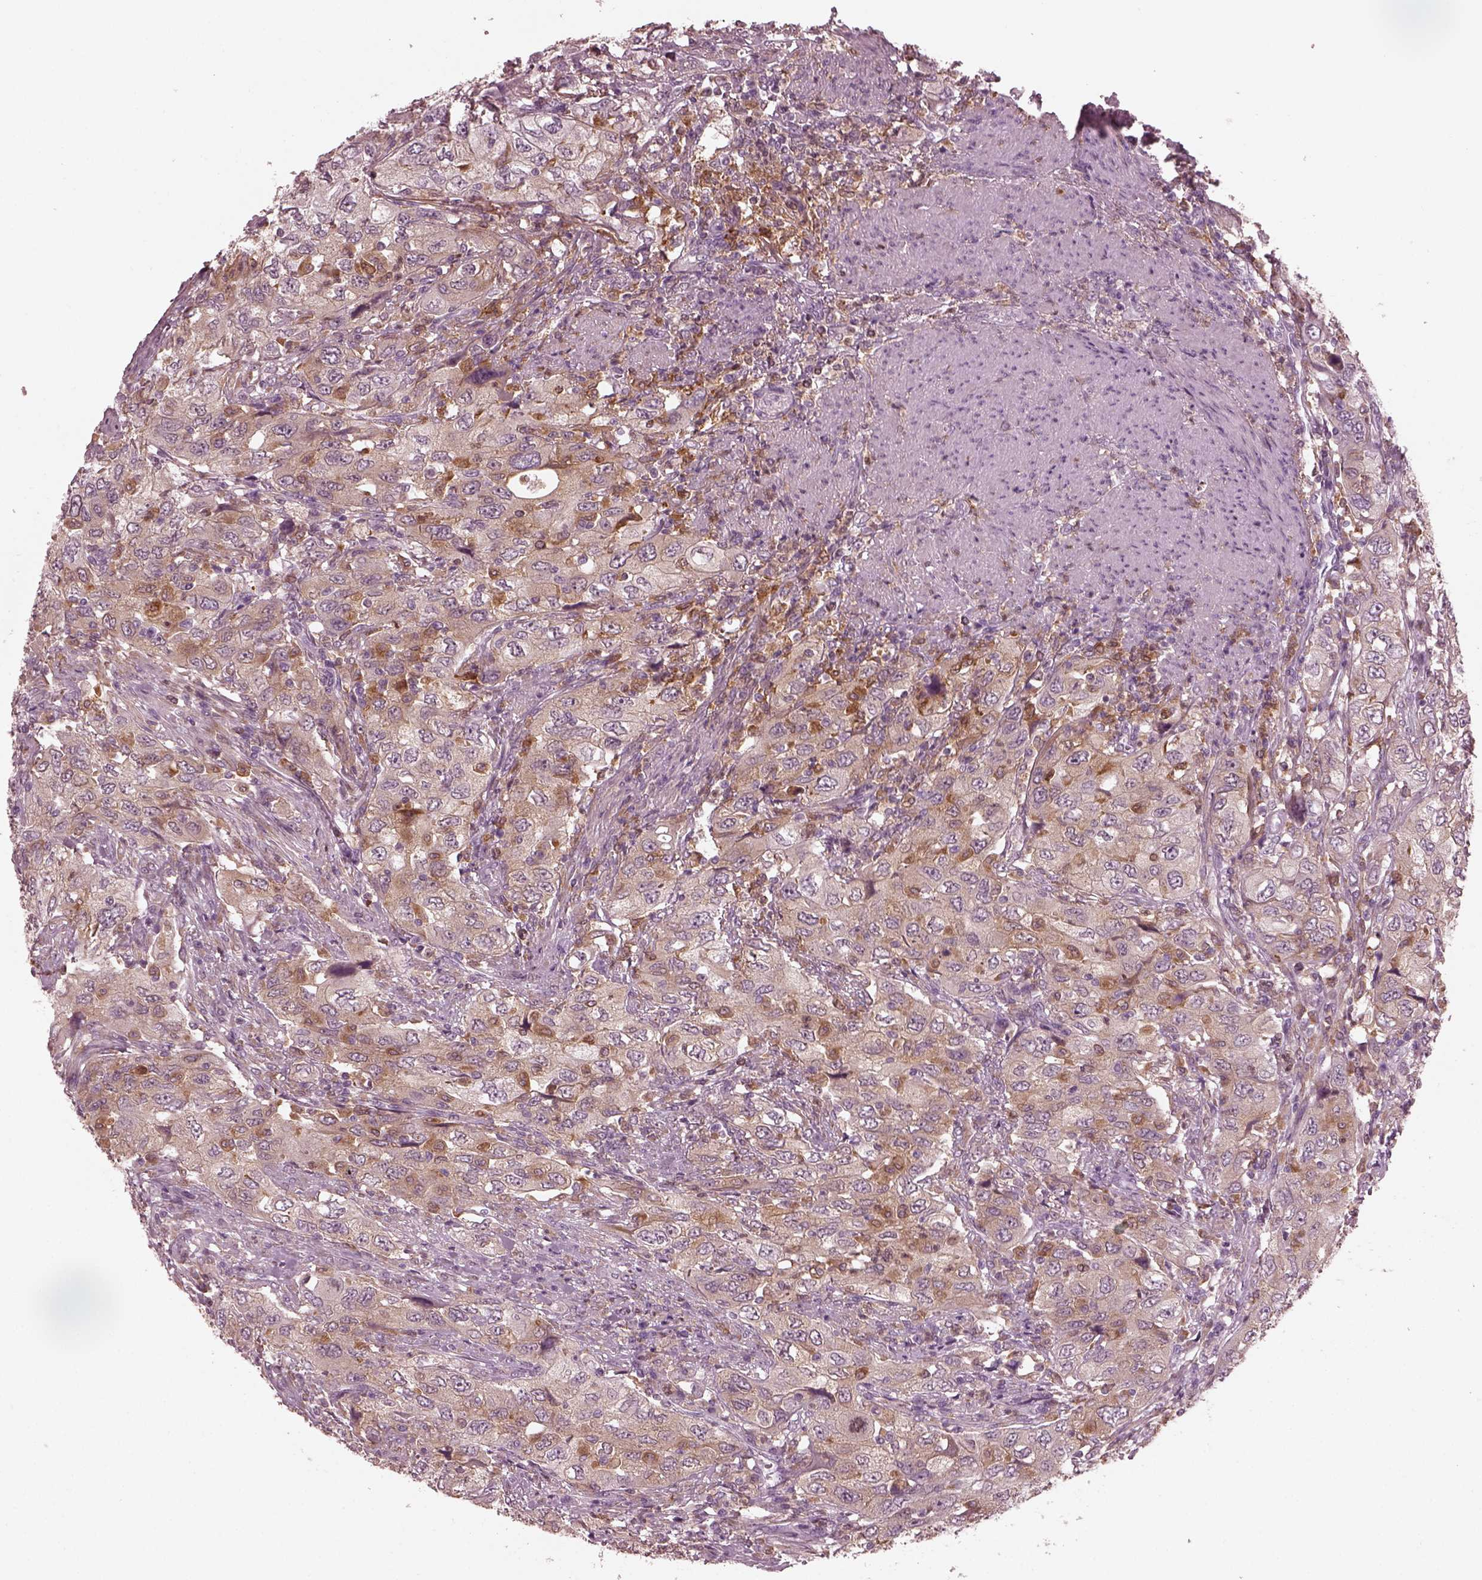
{"staining": {"intensity": "weak", "quantity": ">75%", "location": "cytoplasmic/membranous"}, "tissue": "urothelial cancer", "cell_type": "Tumor cells", "image_type": "cancer", "snomed": [{"axis": "morphology", "description": "Urothelial carcinoma, High grade"}, {"axis": "topography", "description": "Urinary bladder"}], "caption": "High-grade urothelial carcinoma tissue demonstrates weak cytoplasmic/membranous staining in about >75% of tumor cells The protein is stained brown, and the nuclei are stained in blue (DAB IHC with brightfield microscopy, high magnification).", "gene": "PSTPIP2", "patient": {"sex": "male", "age": 76}}